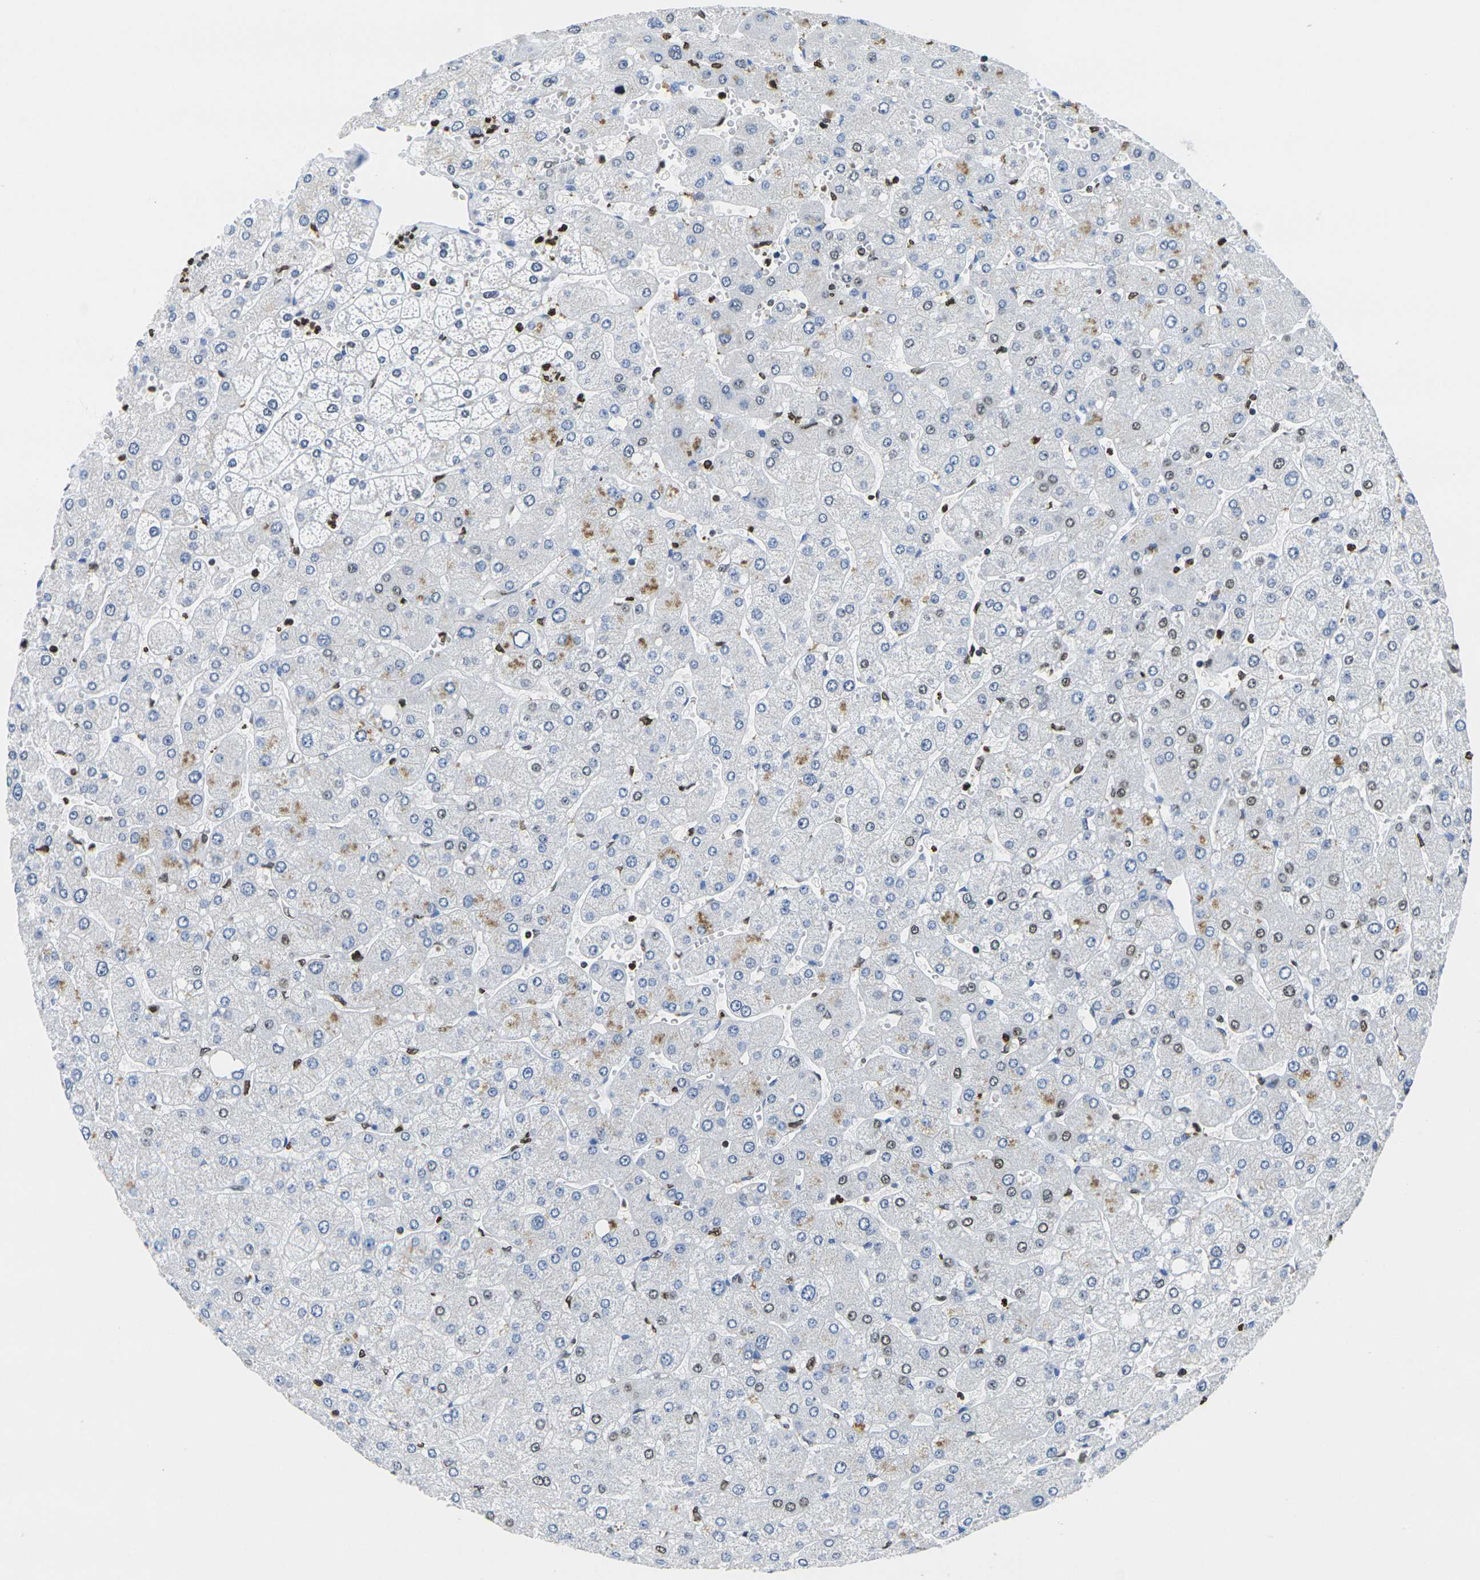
{"staining": {"intensity": "strong", "quantity": "<25%", "location": "cytoplasmic/membranous,nuclear"}, "tissue": "liver", "cell_type": "Hepatocytes", "image_type": "normal", "snomed": [{"axis": "morphology", "description": "Normal tissue, NOS"}, {"axis": "topography", "description": "Liver"}], "caption": "High-magnification brightfield microscopy of unremarkable liver stained with DAB (3,3'-diaminobenzidine) (brown) and counterstained with hematoxylin (blue). hepatocytes exhibit strong cytoplasmic/membranous,nuclear positivity is appreciated in about<25% of cells. (IHC, brightfield microscopy, high magnification).", "gene": "DRAXIN", "patient": {"sex": "male", "age": 55}}